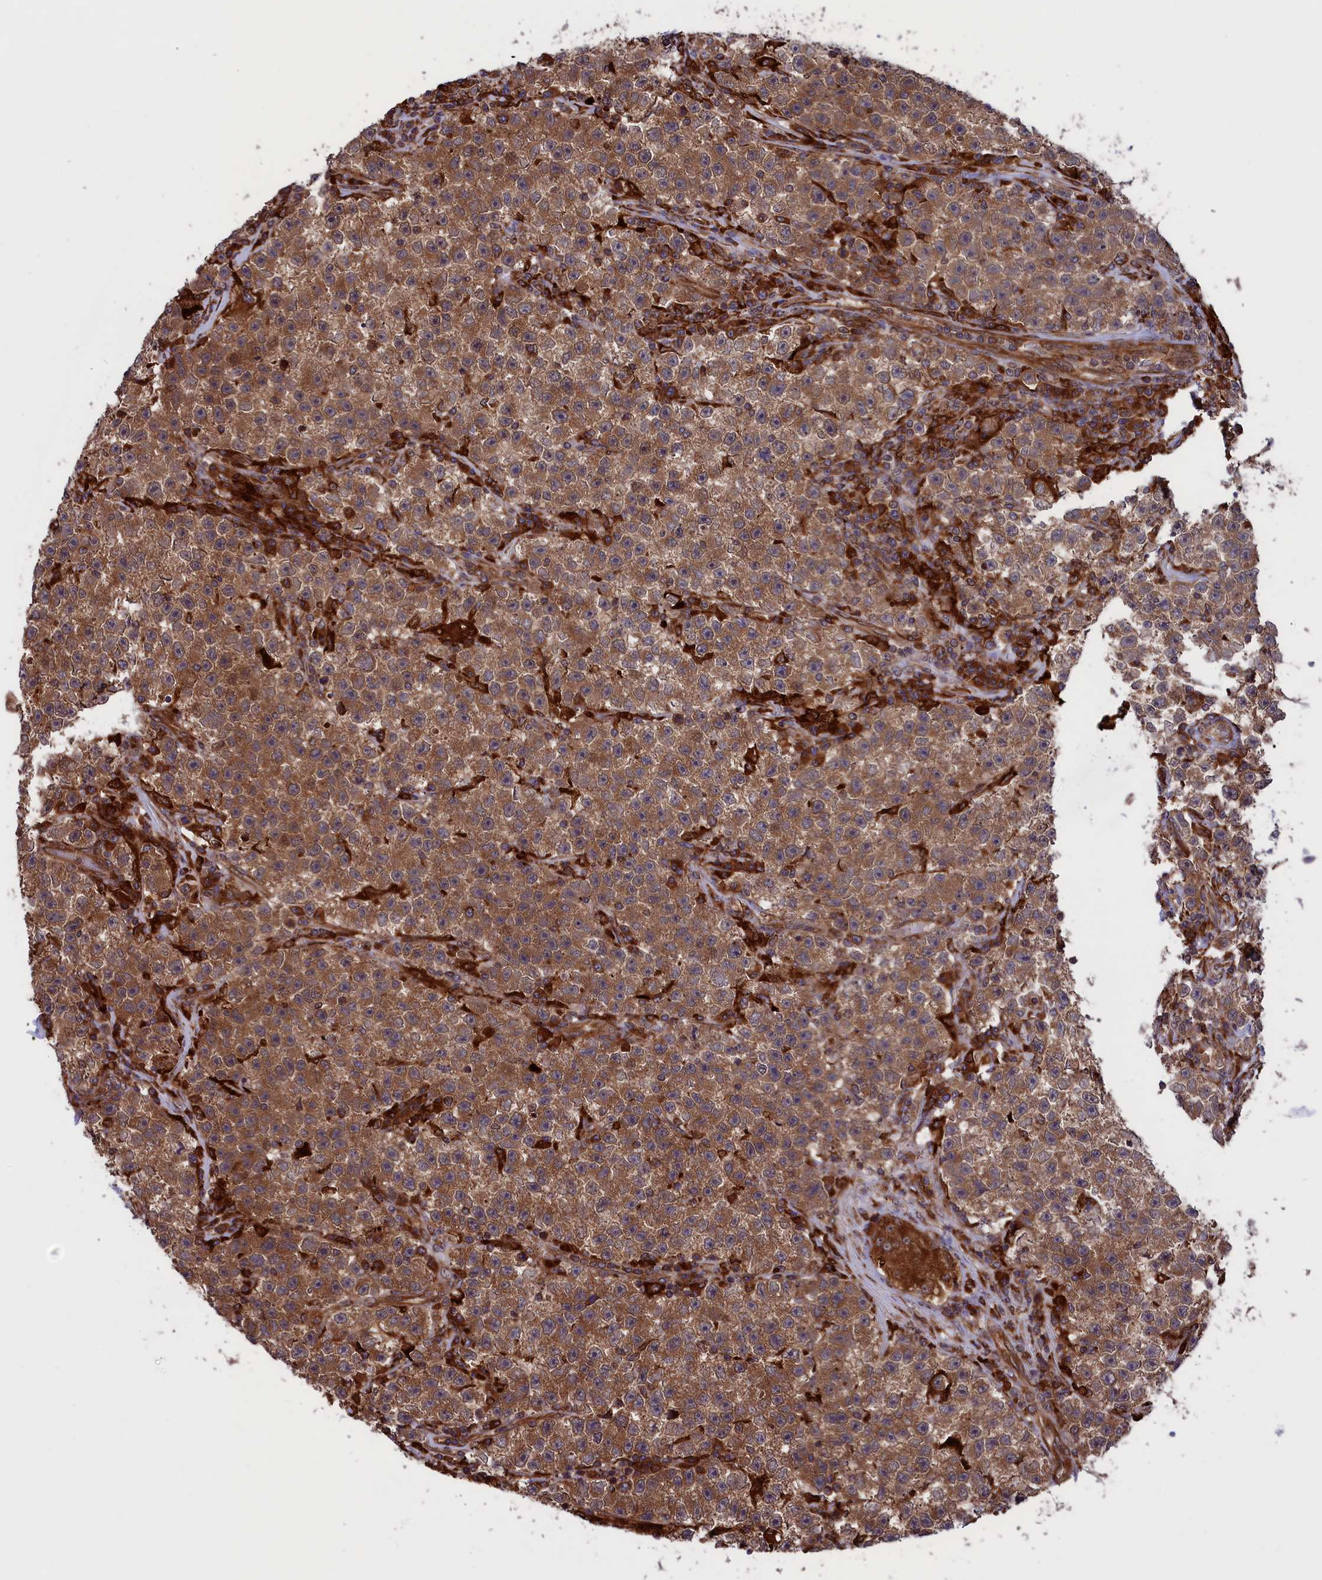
{"staining": {"intensity": "moderate", "quantity": ">75%", "location": "cytoplasmic/membranous"}, "tissue": "testis cancer", "cell_type": "Tumor cells", "image_type": "cancer", "snomed": [{"axis": "morphology", "description": "Seminoma, NOS"}, {"axis": "topography", "description": "Testis"}], "caption": "Immunohistochemical staining of human testis cancer exhibits moderate cytoplasmic/membranous protein positivity in about >75% of tumor cells. (DAB = brown stain, brightfield microscopy at high magnification).", "gene": "PLA2G4C", "patient": {"sex": "male", "age": 22}}